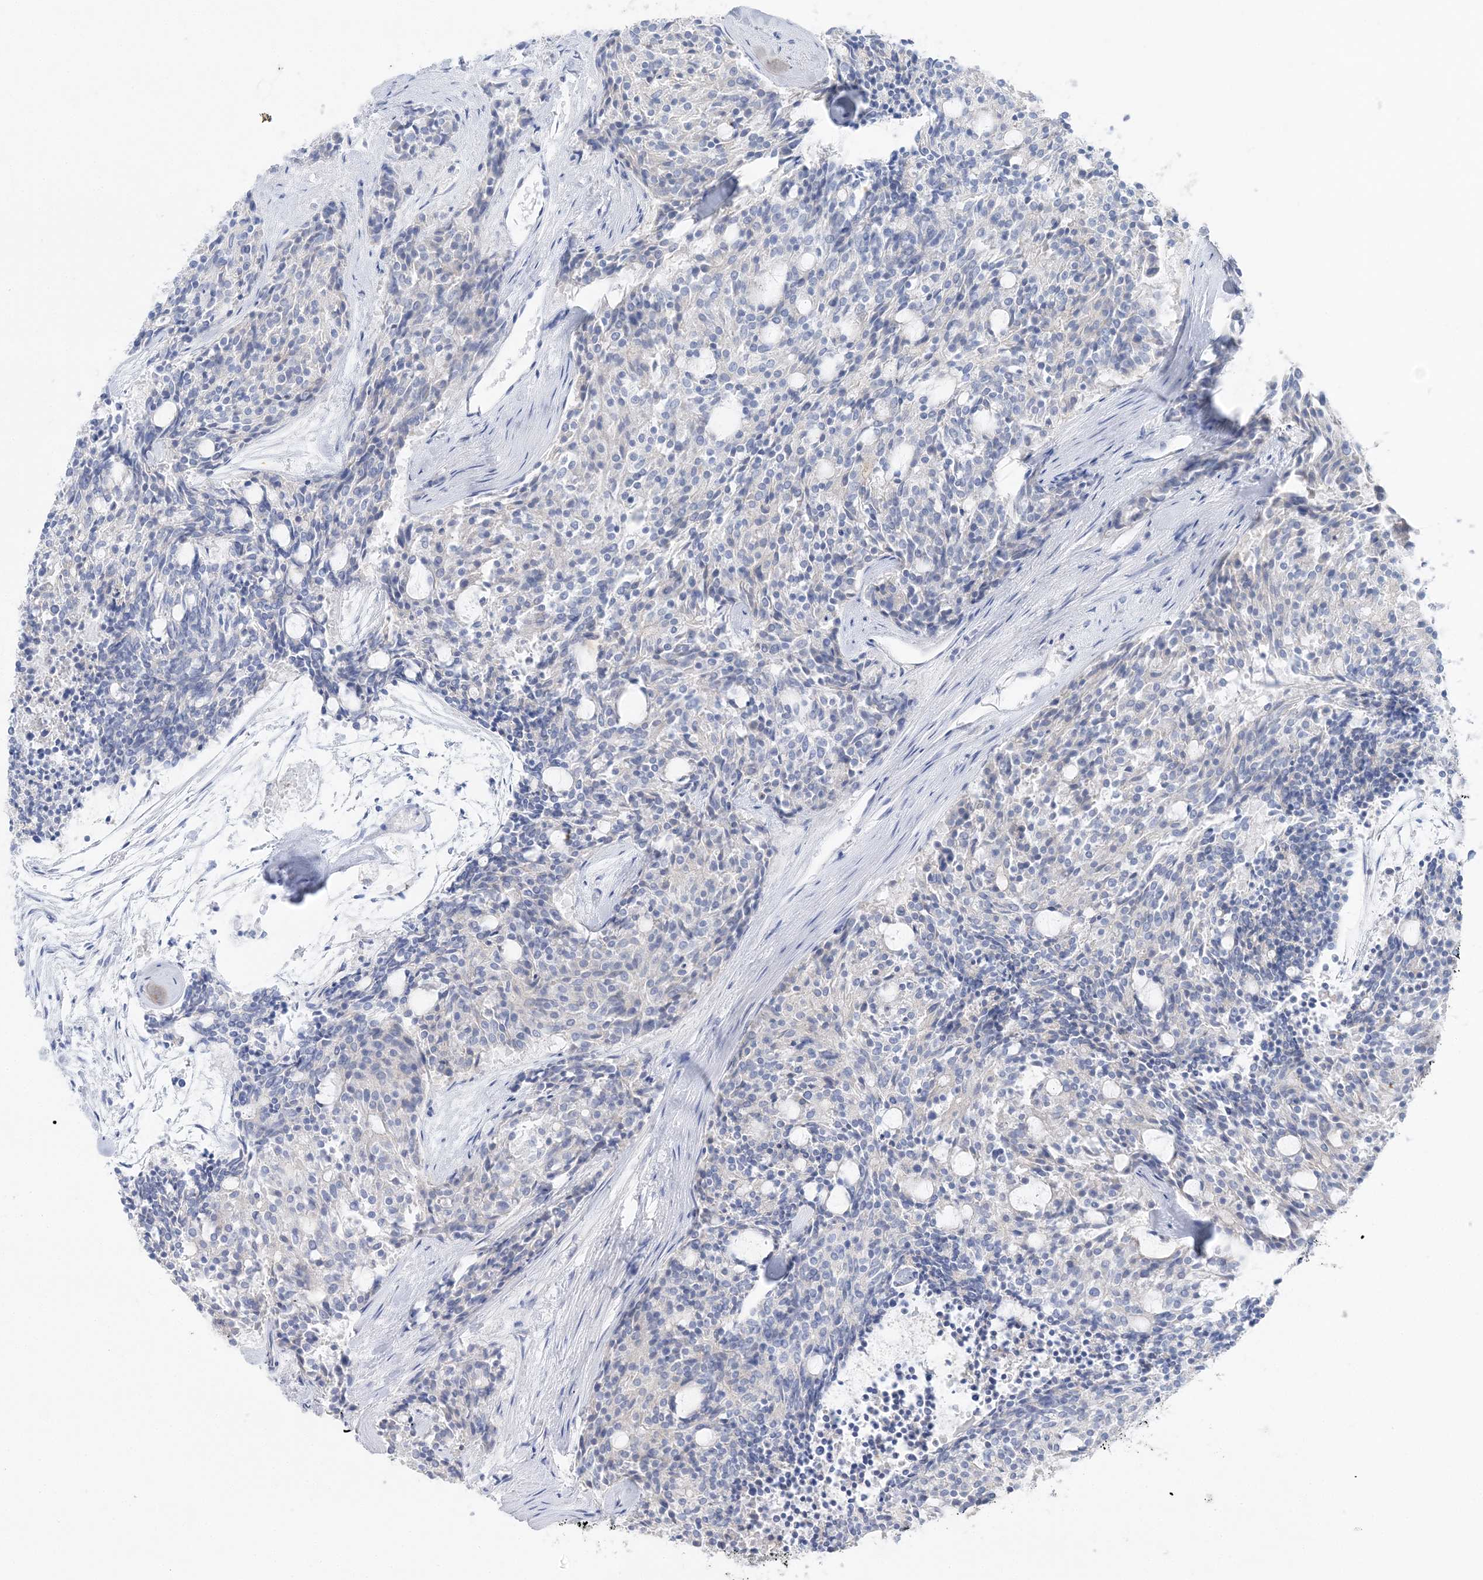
{"staining": {"intensity": "negative", "quantity": "none", "location": "none"}, "tissue": "carcinoid", "cell_type": "Tumor cells", "image_type": "cancer", "snomed": [{"axis": "morphology", "description": "Carcinoid, malignant, NOS"}, {"axis": "topography", "description": "Pancreas"}], "caption": "A micrograph of malignant carcinoid stained for a protein reveals no brown staining in tumor cells.", "gene": "SLC5A6", "patient": {"sex": "female", "age": 54}}